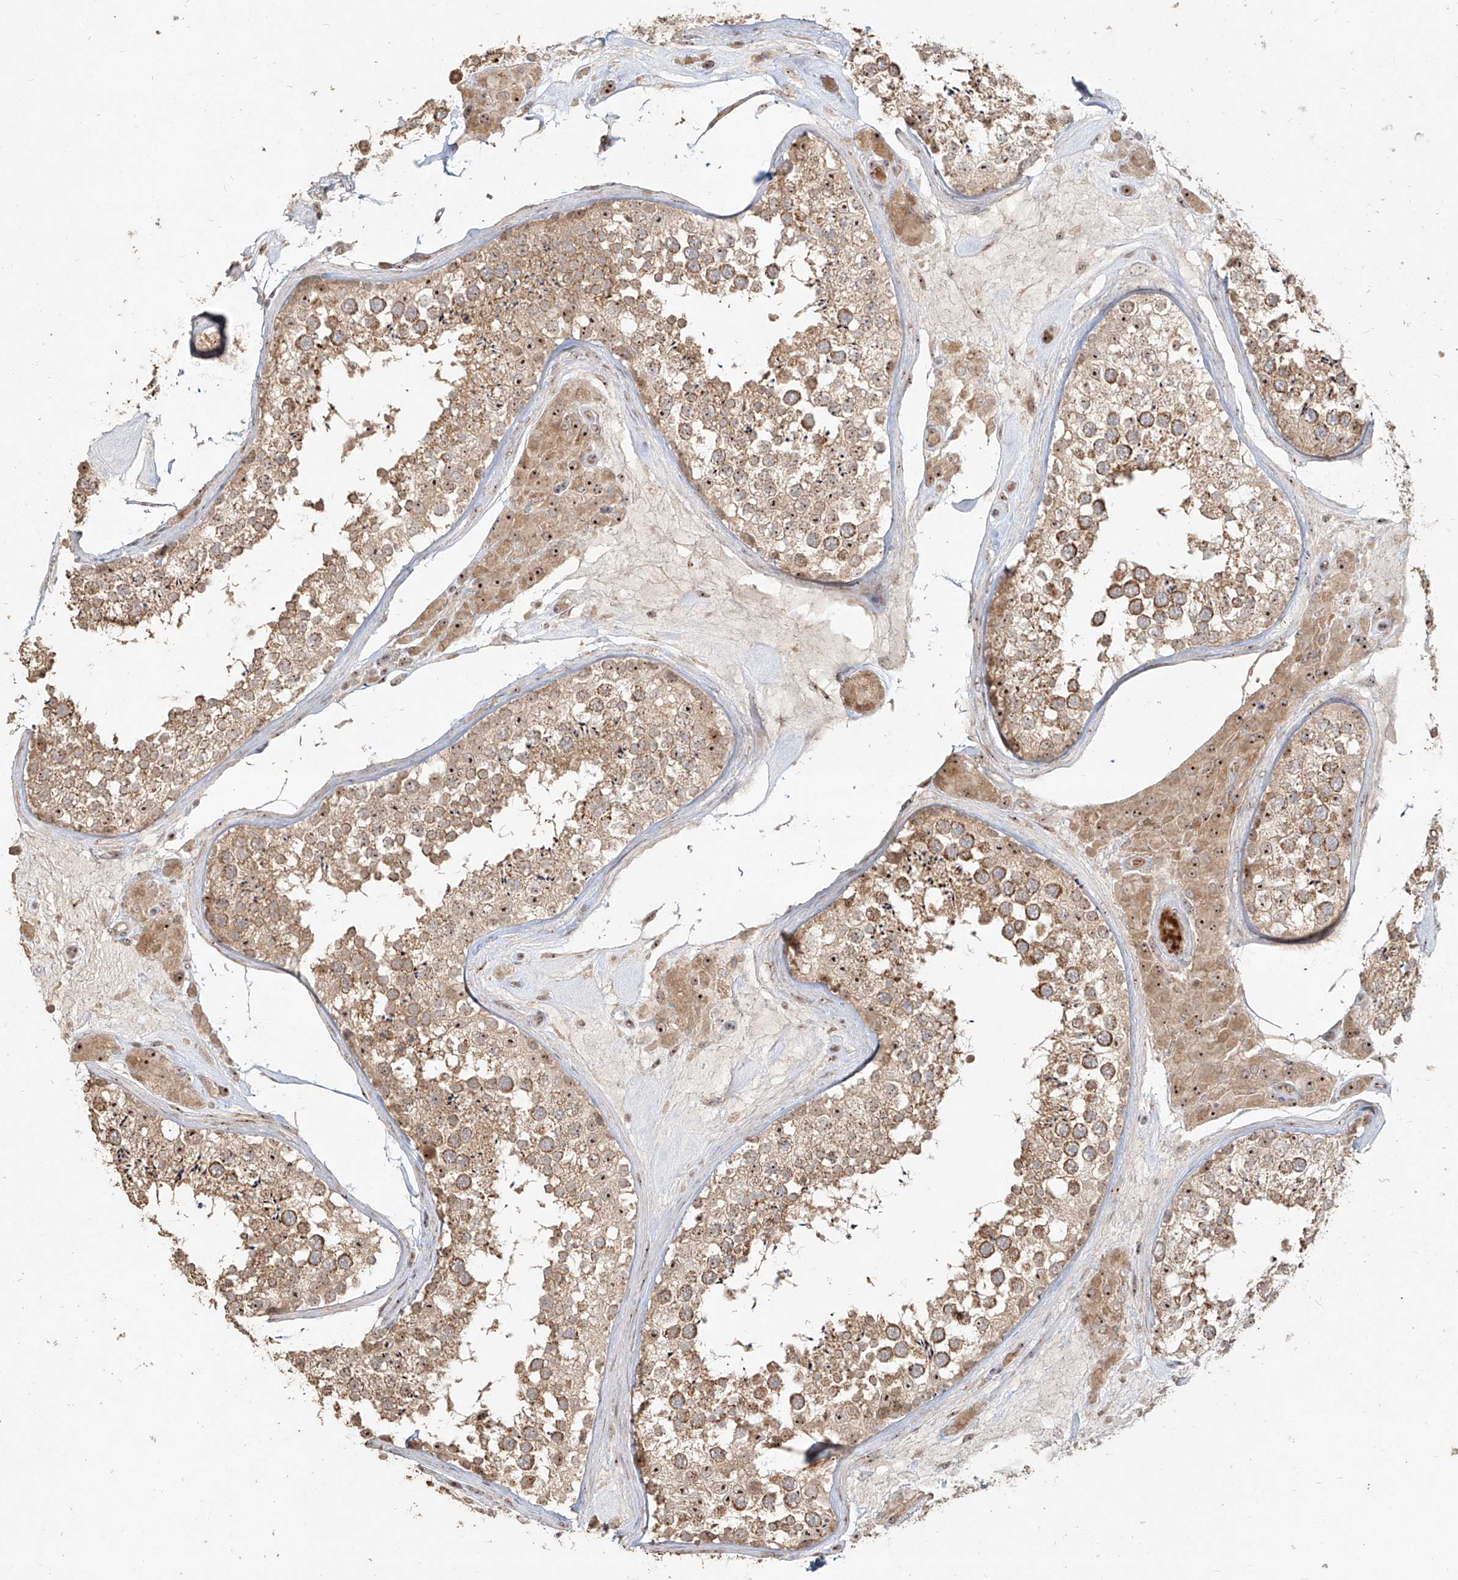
{"staining": {"intensity": "moderate", "quantity": ">75%", "location": "cytoplasmic/membranous,nuclear"}, "tissue": "testis", "cell_type": "Cells in seminiferous ducts", "image_type": "normal", "snomed": [{"axis": "morphology", "description": "Normal tissue, NOS"}, {"axis": "topography", "description": "Testis"}], "caption": "Immunohistochemistry (IHC) image of unremarkable testis: testis stained using immunohistochemistry exhibits medium levels of moderate protein expression localized specifically in the cytoplasmic/membranous,nuclear of cells in seminiferous ducts, appearing as a cytoplasmic/membranous,nuclear brown color.", "gene": "BYSL", "patient": {"sex": "male", "age": 46}}